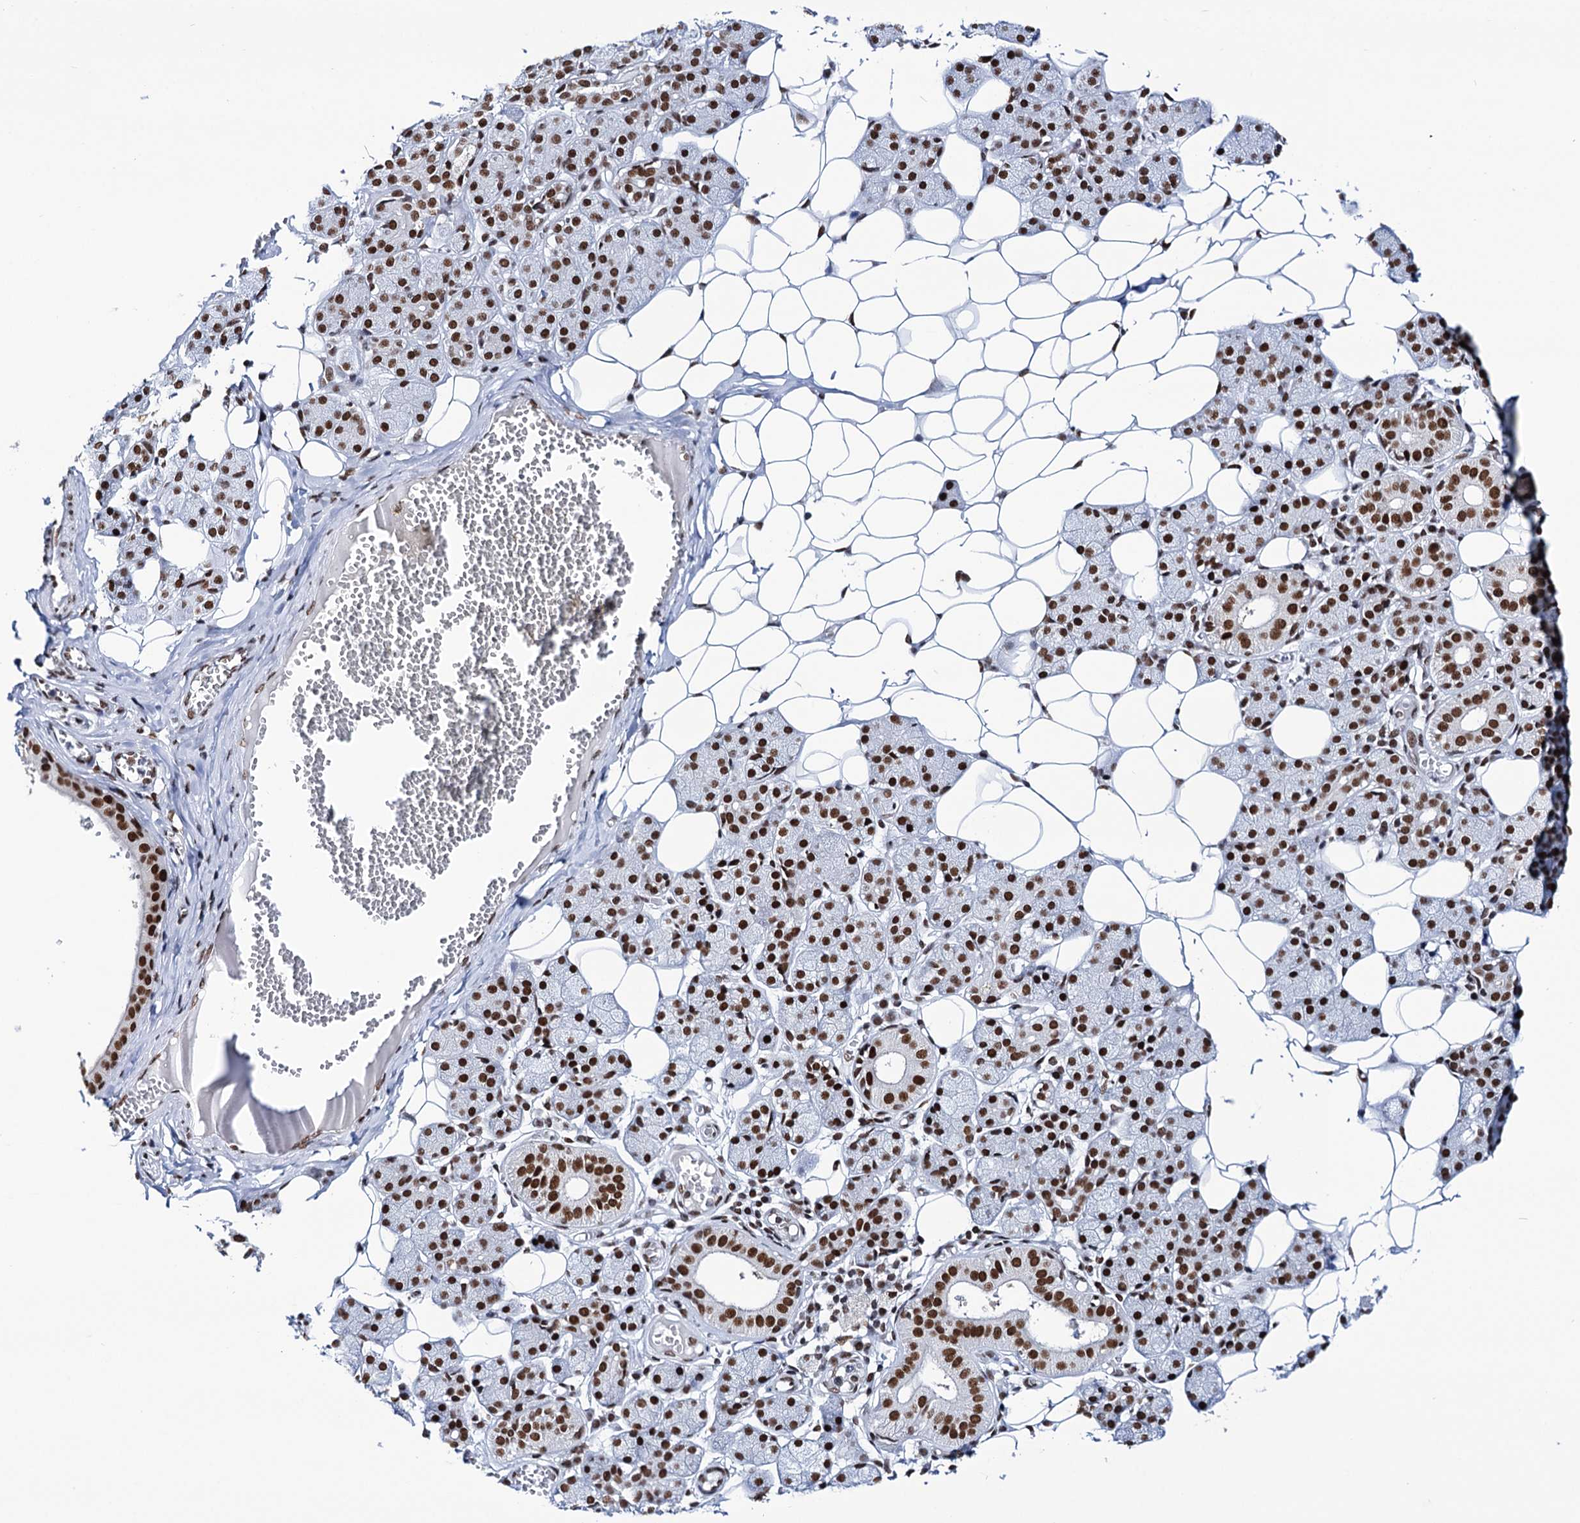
{"staining": {"intensity": "strong", "quantity": ">75%", "location": "nuclear"}, "tissue": "salivary gland", "cell_type": "Glandular cells", "image_type": "normal", "snomed": [{"axis": "morphology", "description": "Normal tissue, NOS"}, {"axis": "topography", "description": "Salivary gland"}], "caption": "Immunohistochemical staining of unremarkable salivary gland shows high levels of strong nuclear positivity in approximately >75% of glandular cells.", "gene": "MATR3", "patient": {"sex": "female", "age": 33}}